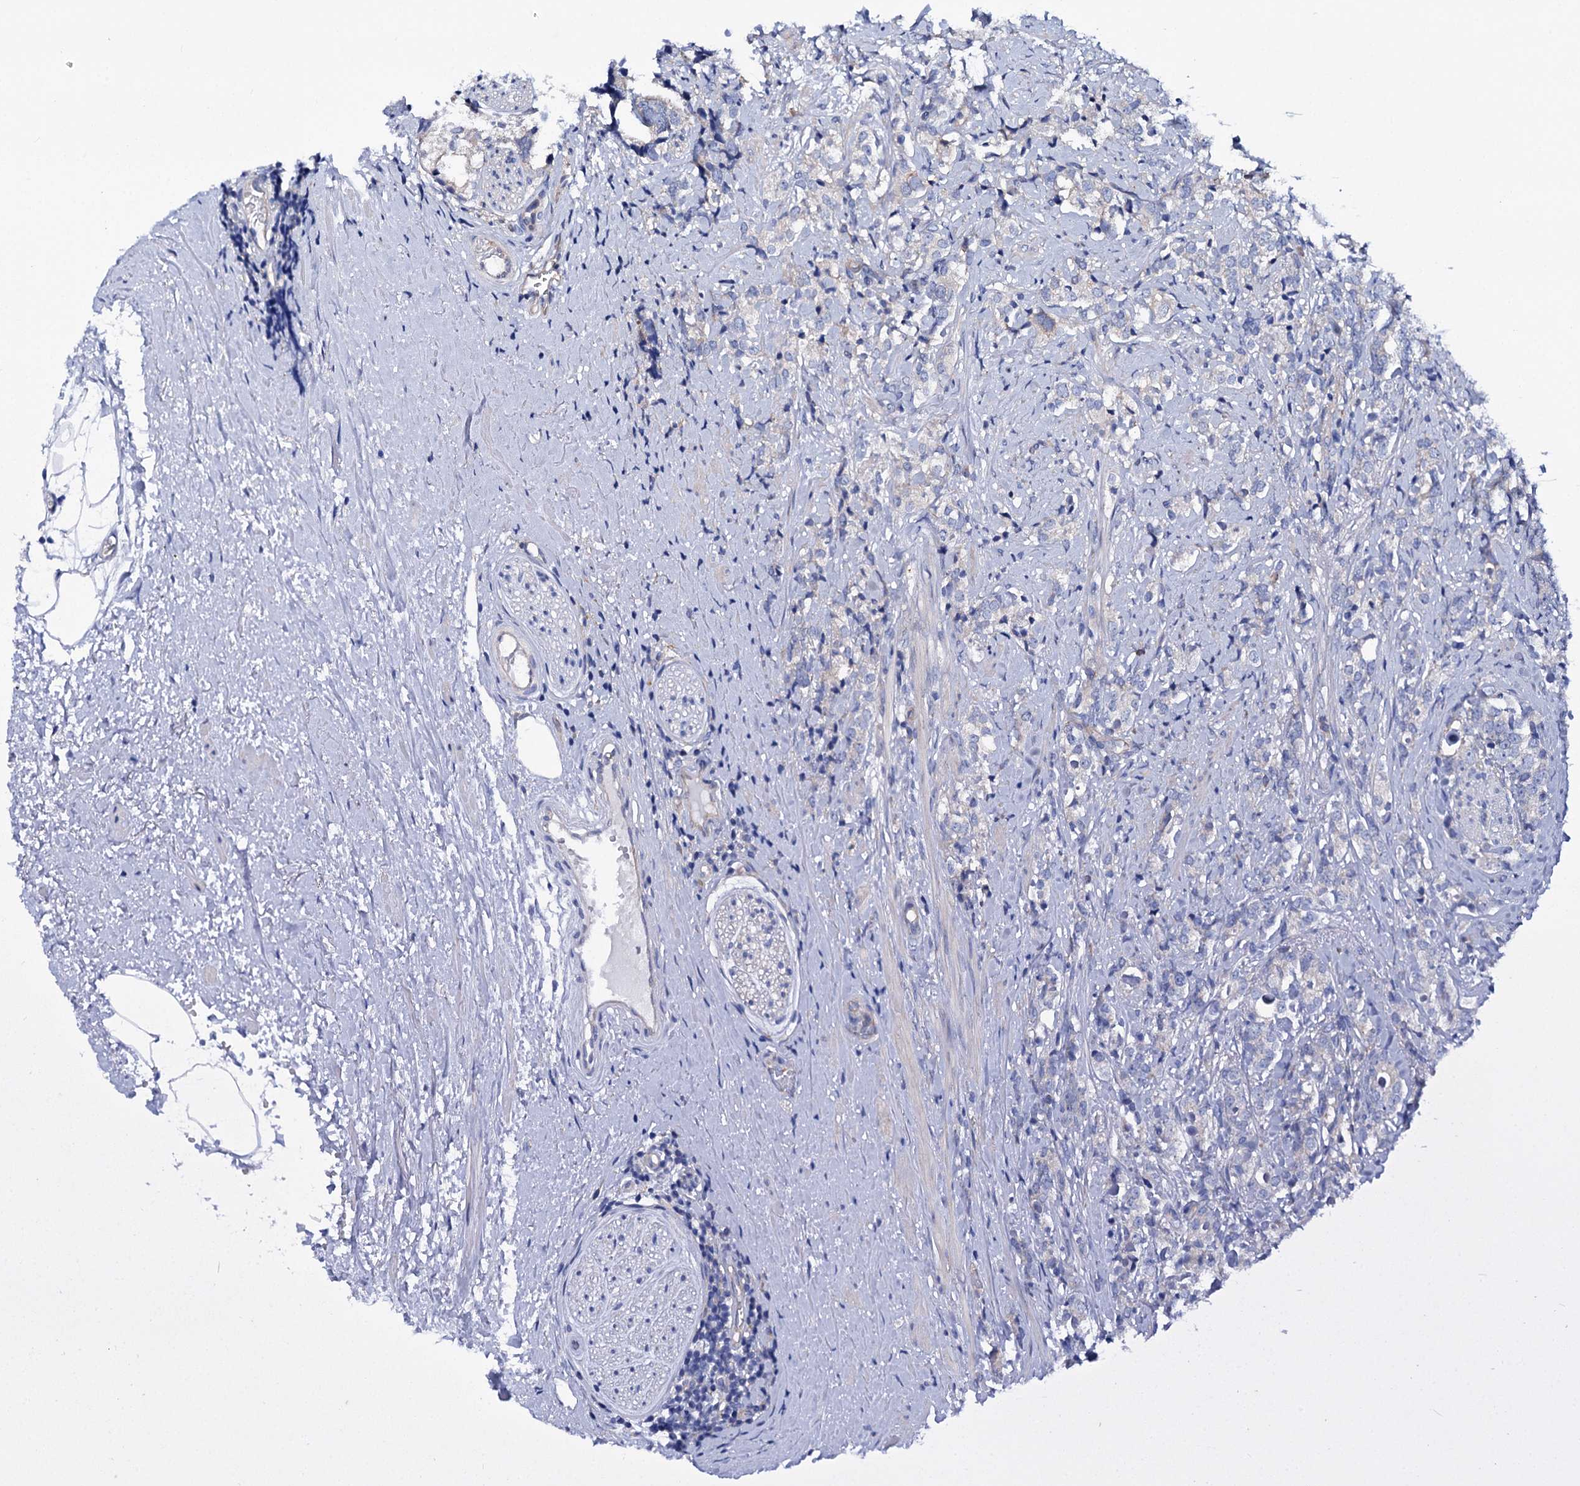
{"staining": {"intensity": "negative", "quantity": "none", "location": "none"}, "tissue": "prostate cancer", "cell_type": "Tumor cells", "image_type": "cancer", "snomed": [{"axis": "morphology", "description": "Adenocarcinoma, High grade"}, {"axis": "topography", "description": "Prostate"}], "caption": "Histopathology image shows no protein positivity in tumor cells of prostate cancer (adenocarcinoma (high-grade)) tissue.", "gene": "TRIM55", "patient": {"sex": "male", "age": 69}}